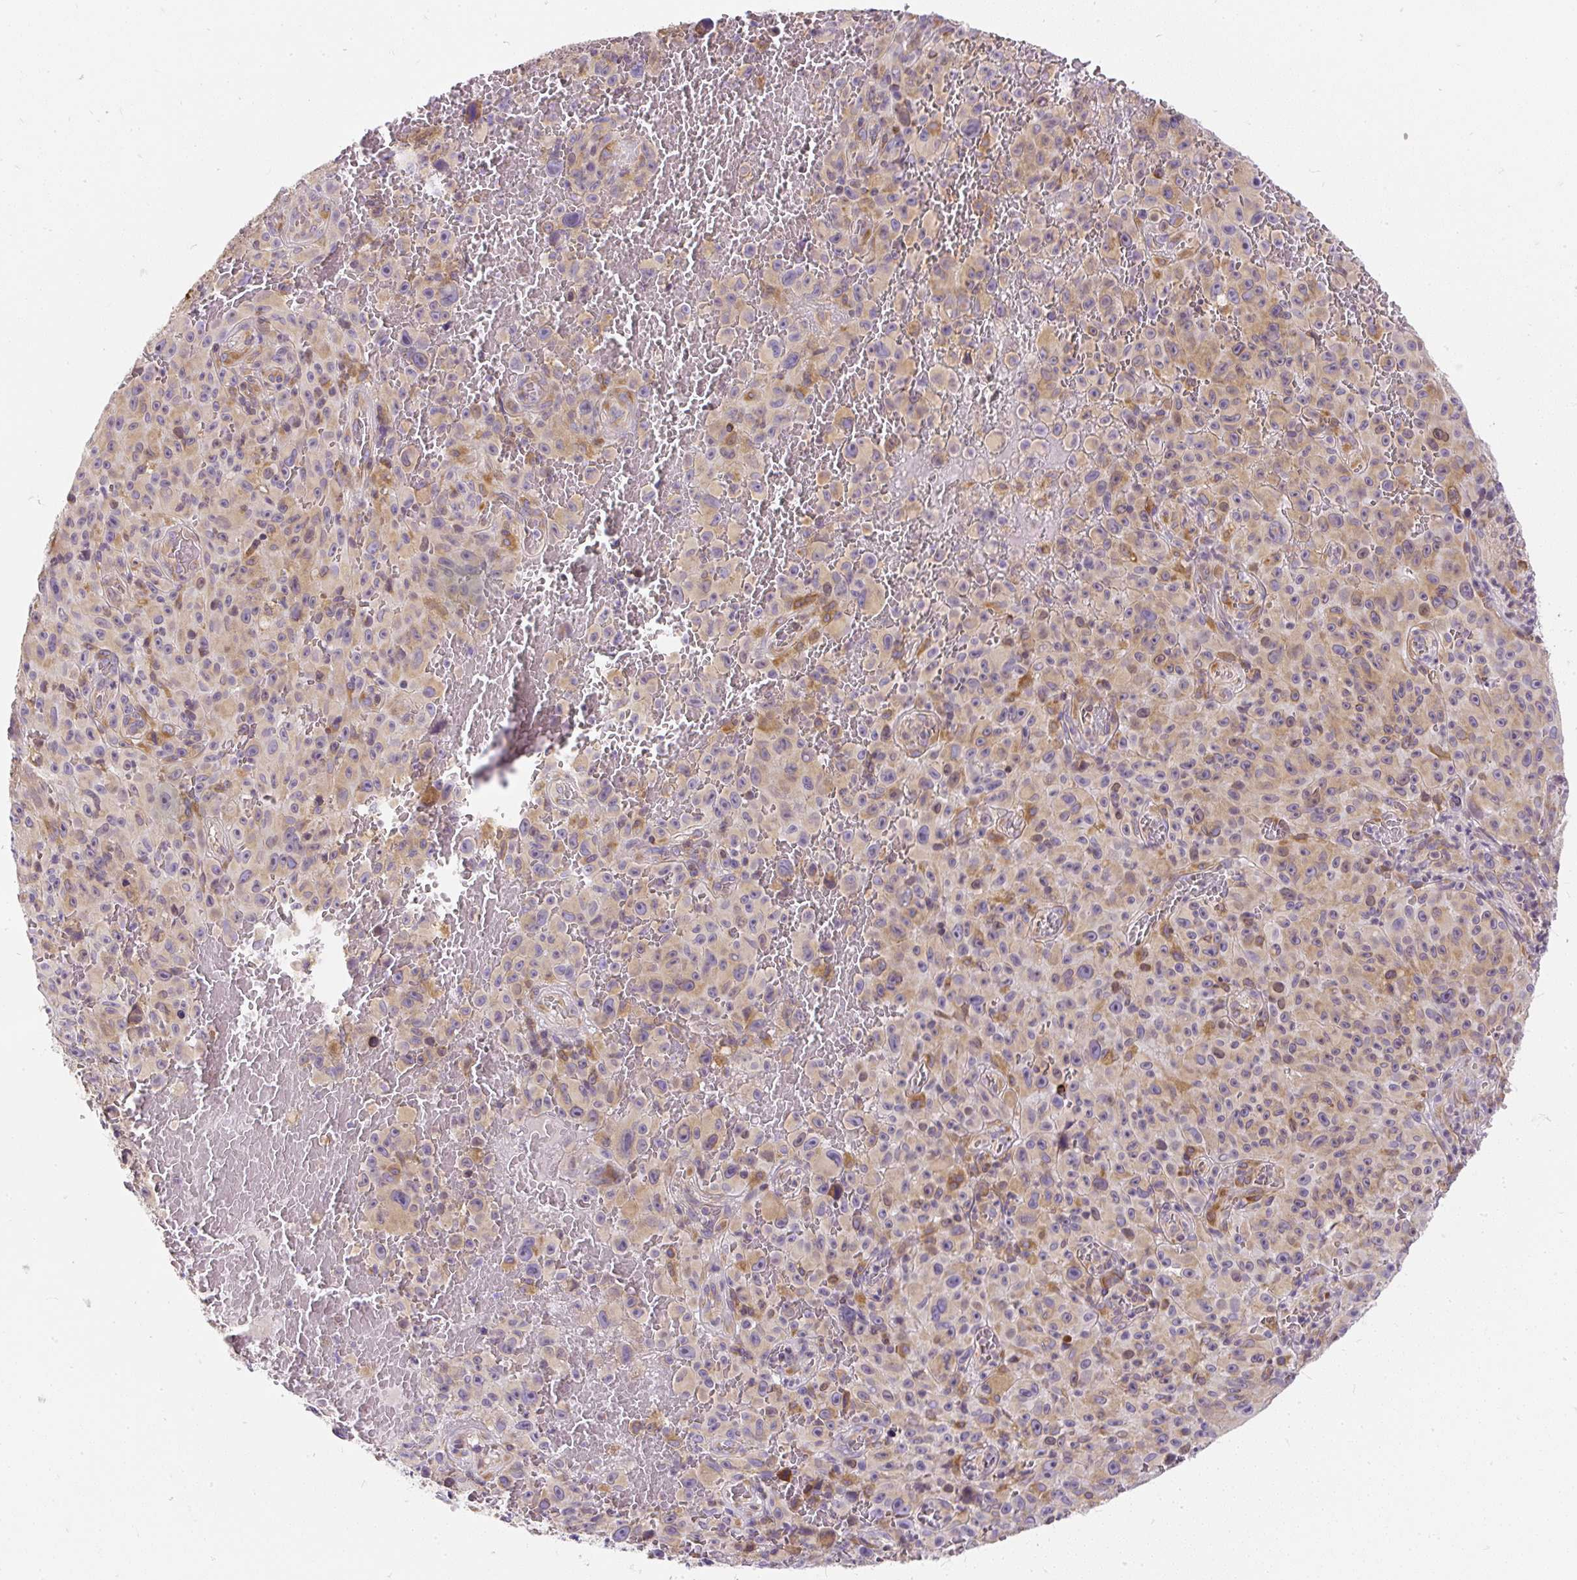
{"staining": {"intensity": "weak", "quantity": "25%-75%", "location": "cytoplasmic/membranous"}, "tissue": "melanoma", "cell_type": "Tumor cells", "image_type": "cancer", "snomed": [{"axis": "morphology", "description": "Malignant melanoma, NOS"}, {"axis": "topography", "description": "Skin"}], "caption": "Melanoma stained with a protein marker displays weak staining in tumor cells.", "gene": "CYP20A1", "patient": {"sex": "female", "age": 82}}